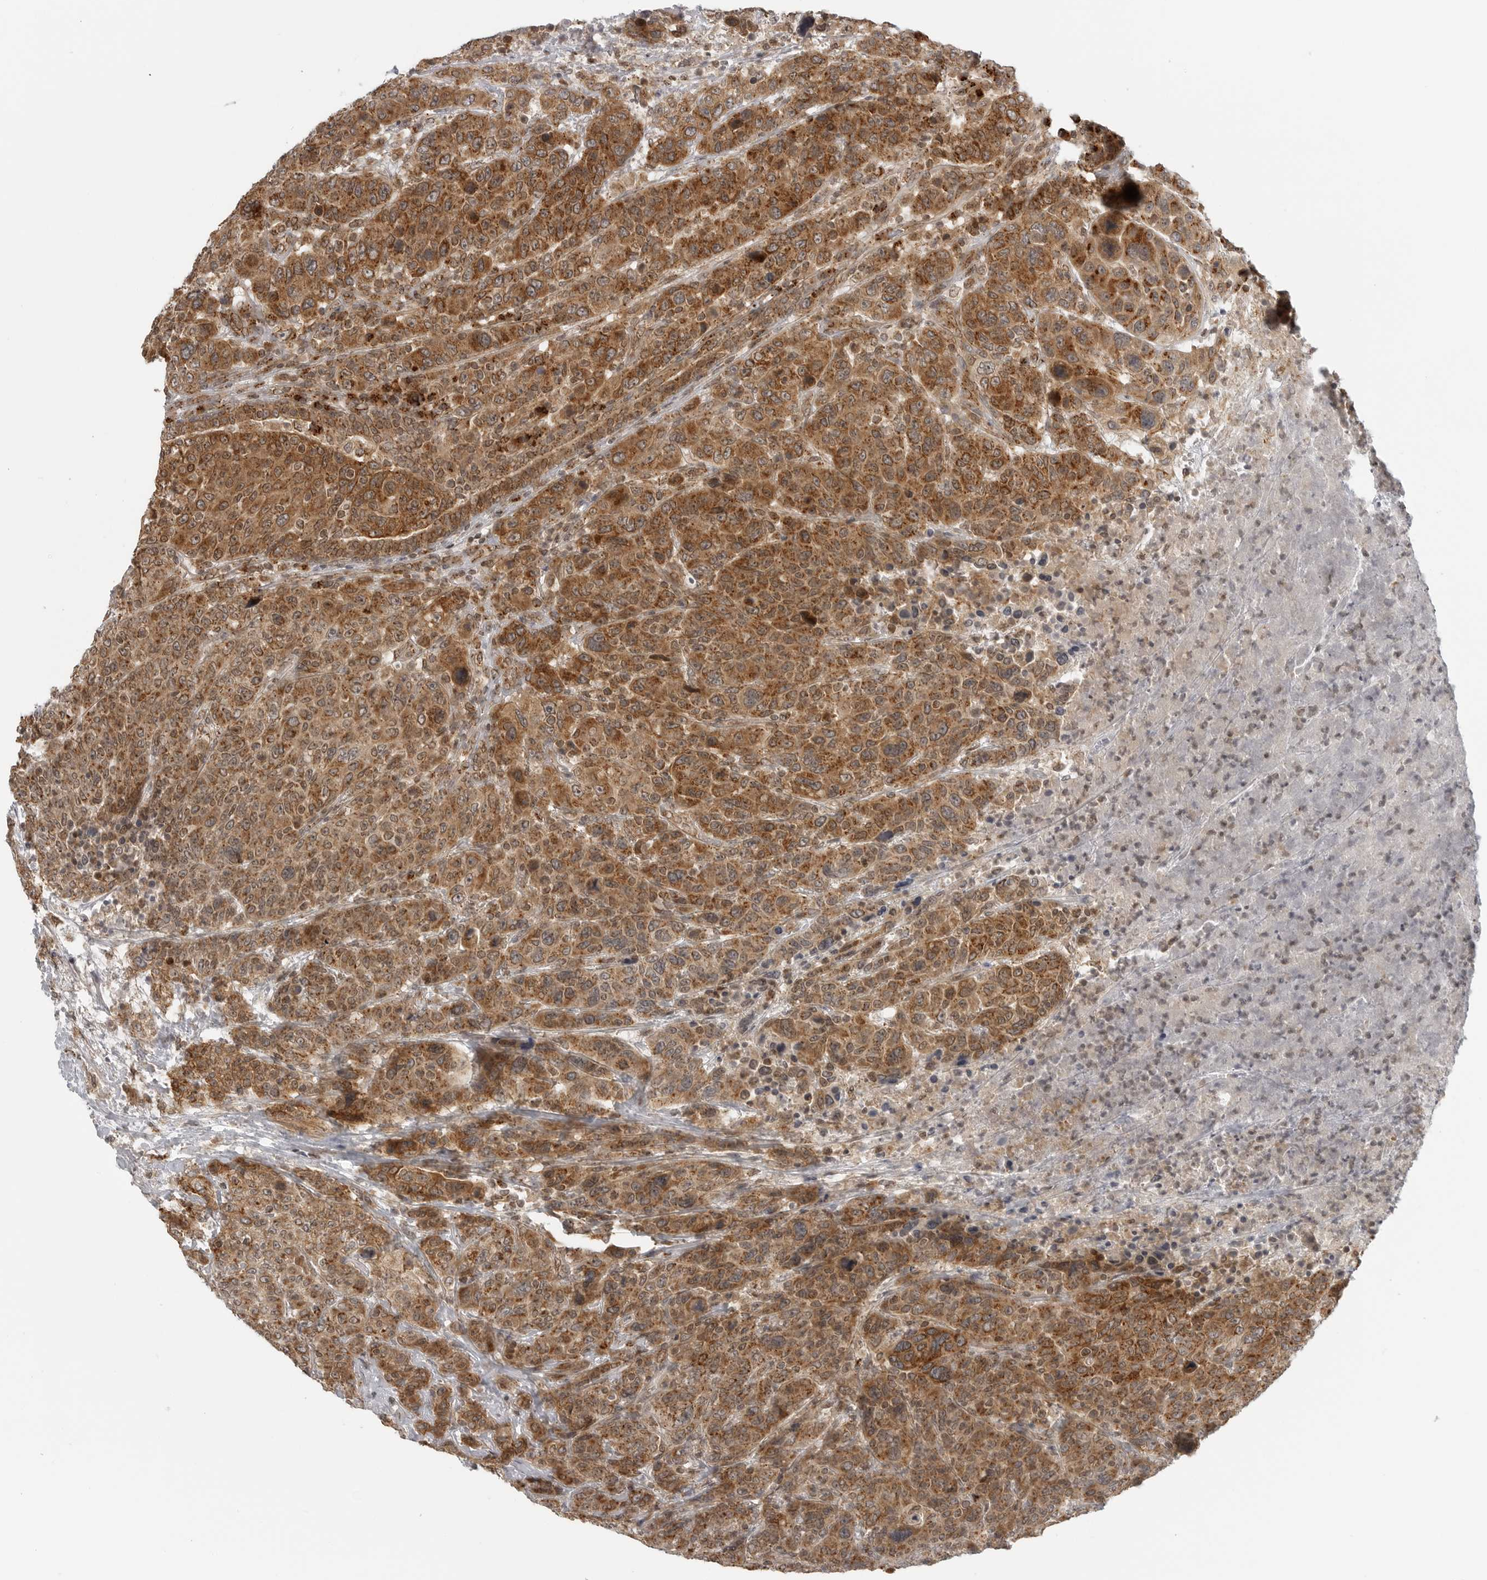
{"staining": {"intensity": "moderate", "quantity": ">75%", "location": "cytoplasmic/membranous"}, "tissue": "breast cancer", "cell_type": "Tumor cells", "image_type": "cancer", "snomed": [{"axis": "morphology", "description": "Duct carcinoma"}, {"axis": "topography", "description": "Breast"}], "caption": "Approximately >75% of tumor cells in human breast cancer reveal moderate cytoplasmic/membranous protein staining as visualized by brown immunohistochemical staining.", "gene": "COPA", "patient": {"sex": "female", "age": 37}}